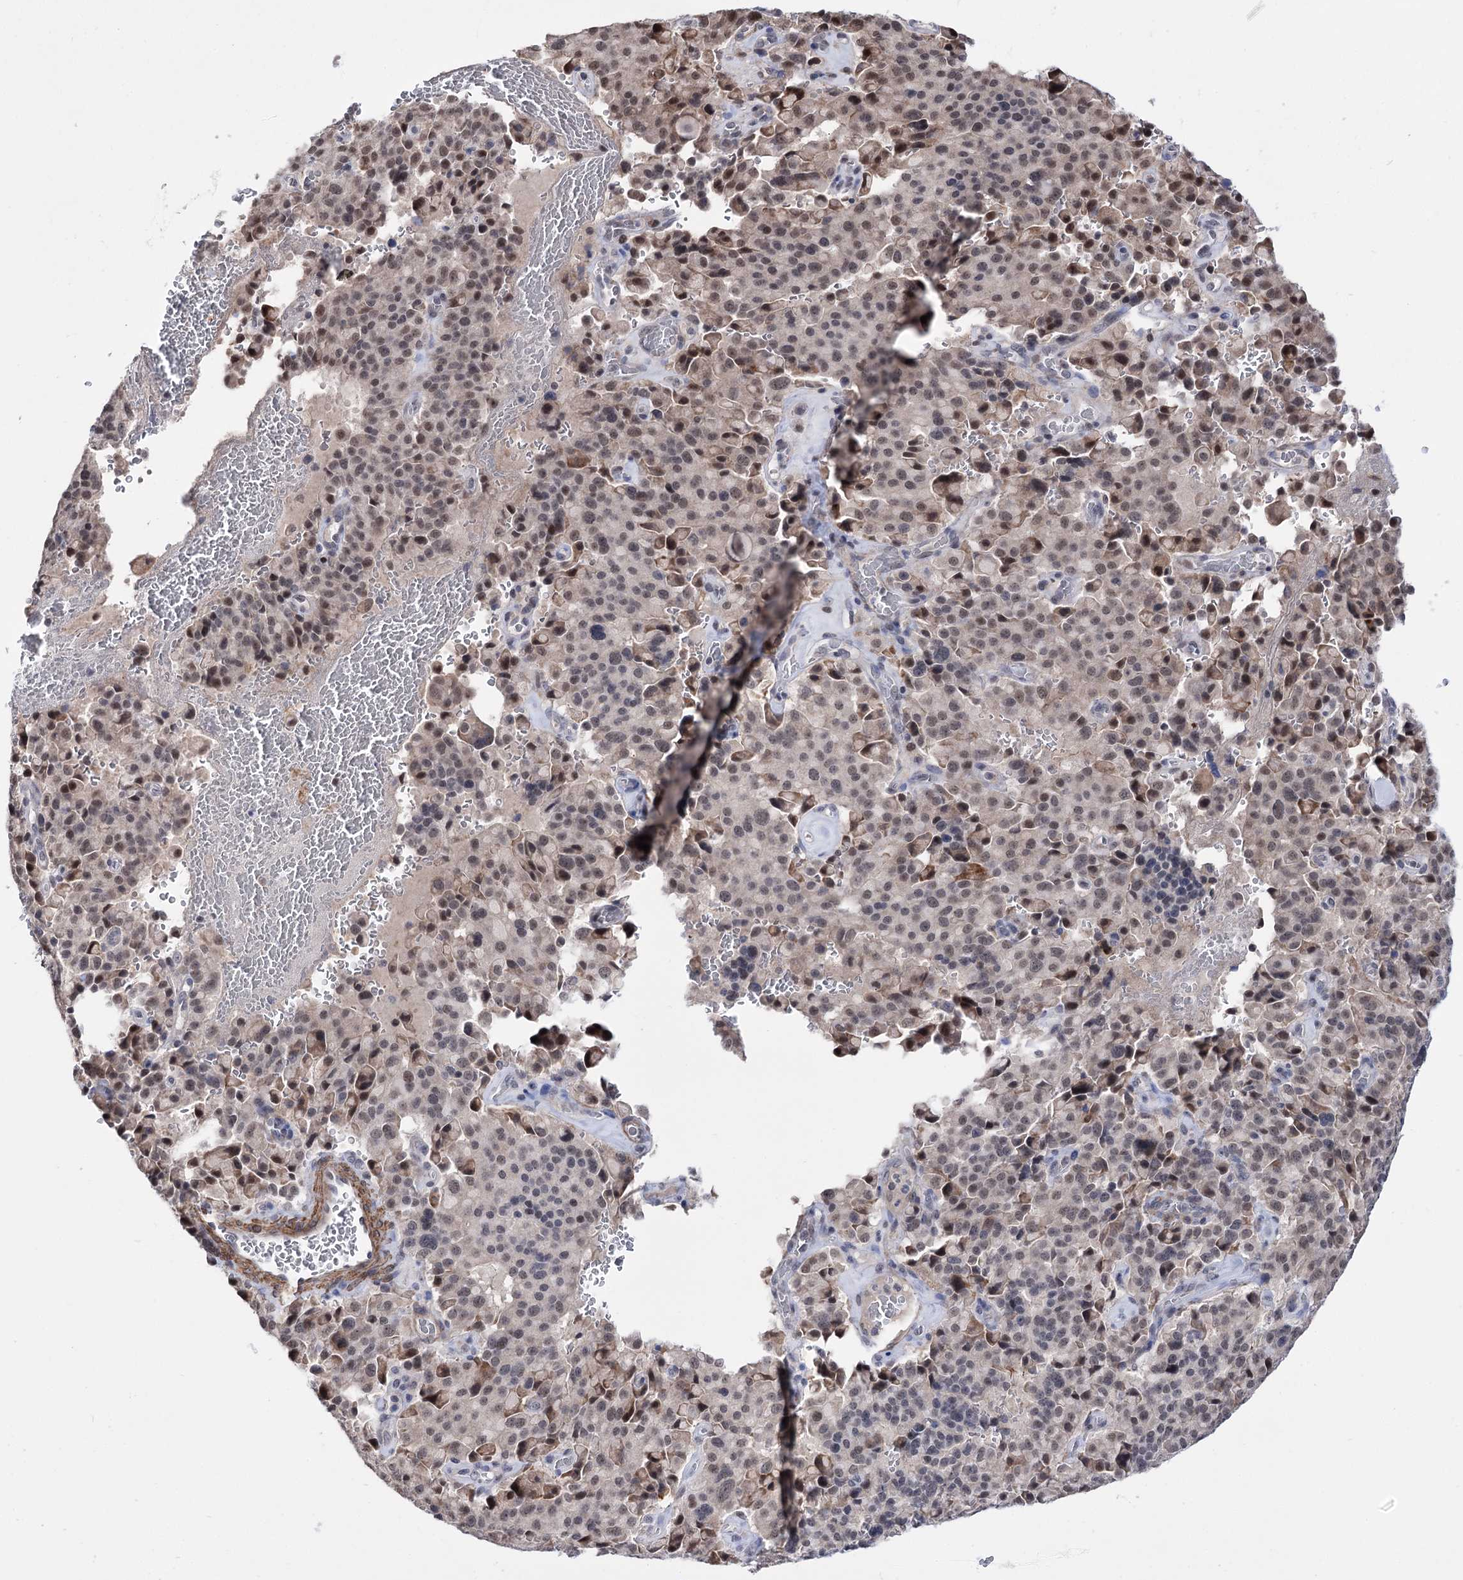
{"staining": {"intensity": "moderate", "quantity": "25%-75%", "location": "nuclear"}, "tissue": "pancreatic cancer", "cell_type": "Tumor cells", "image_type": "cancer", "snomed": [{"axis": "morphology", "description": "Adenocarcinoma, NOS"}, {"axis": "topography", "description": "Pancreas"}], "caption": "Pancreatic cancer stained with IHC demonstrates moderate nuclear staining in approximately 25%-75% of tumor cells.", "gene": "PPRC1", "patient": {"sex": "male", "age": 65}}